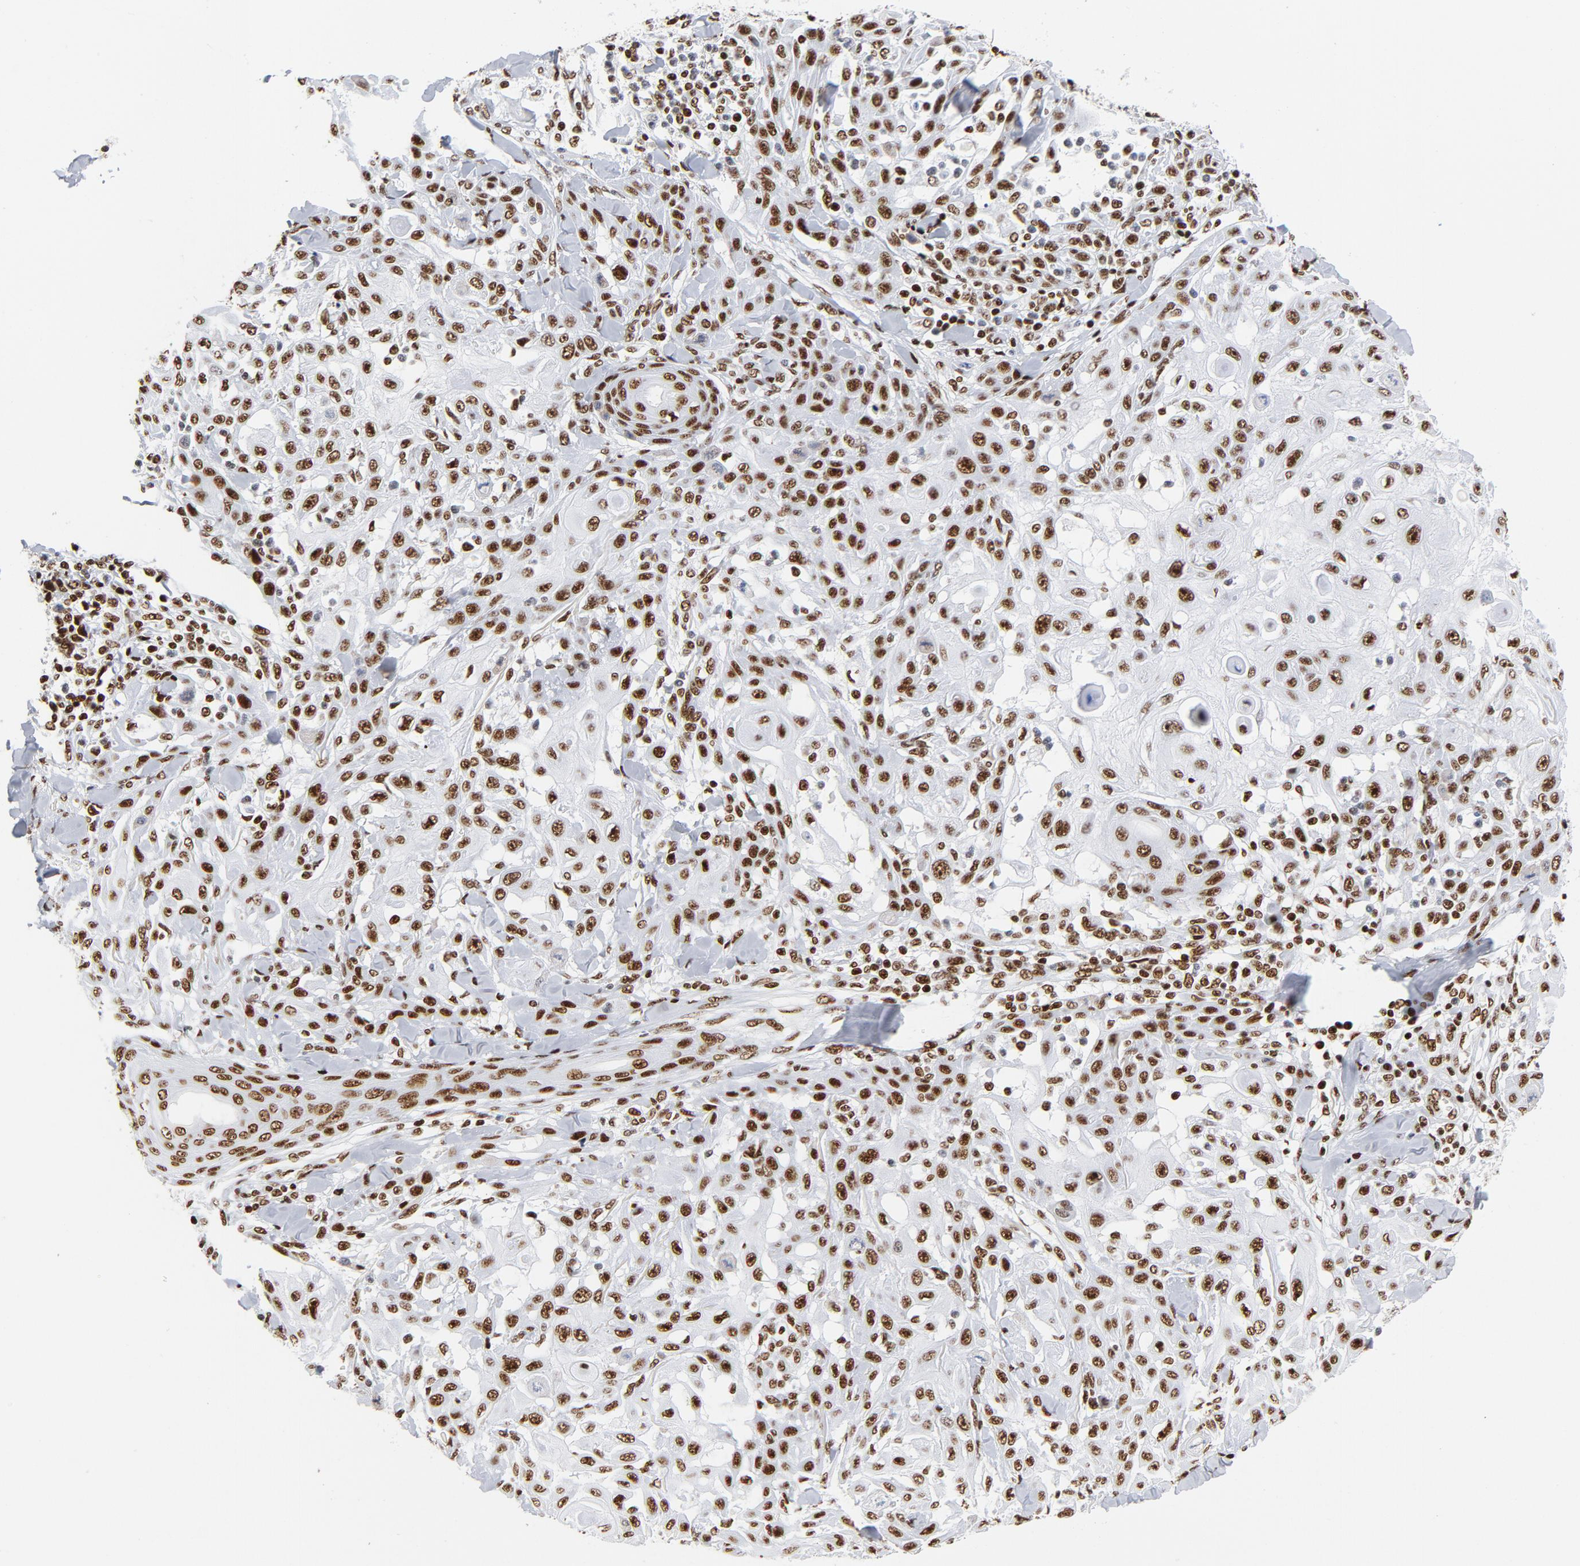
{"staining": {"intensity": "strong", "quantity": ">75%", "location": "nuclear"}, "tissue": "skin cancer", "cell_type": "Tumor cells", "image_type": "cancer", "snomed": [{"axis": "morphology", "description": "Squamous cell carcinoma, NOS"}, {"axis": "topography", "description": "Skin"}], "caption": "About >75% of tumor cells in human skin squamous cell carcinoma reveal strong nuclear protein expression as visualized by brown immunohistochemical staining.", "gene": "XRCC5", "patient": {"sex": "male", "age": 24}}